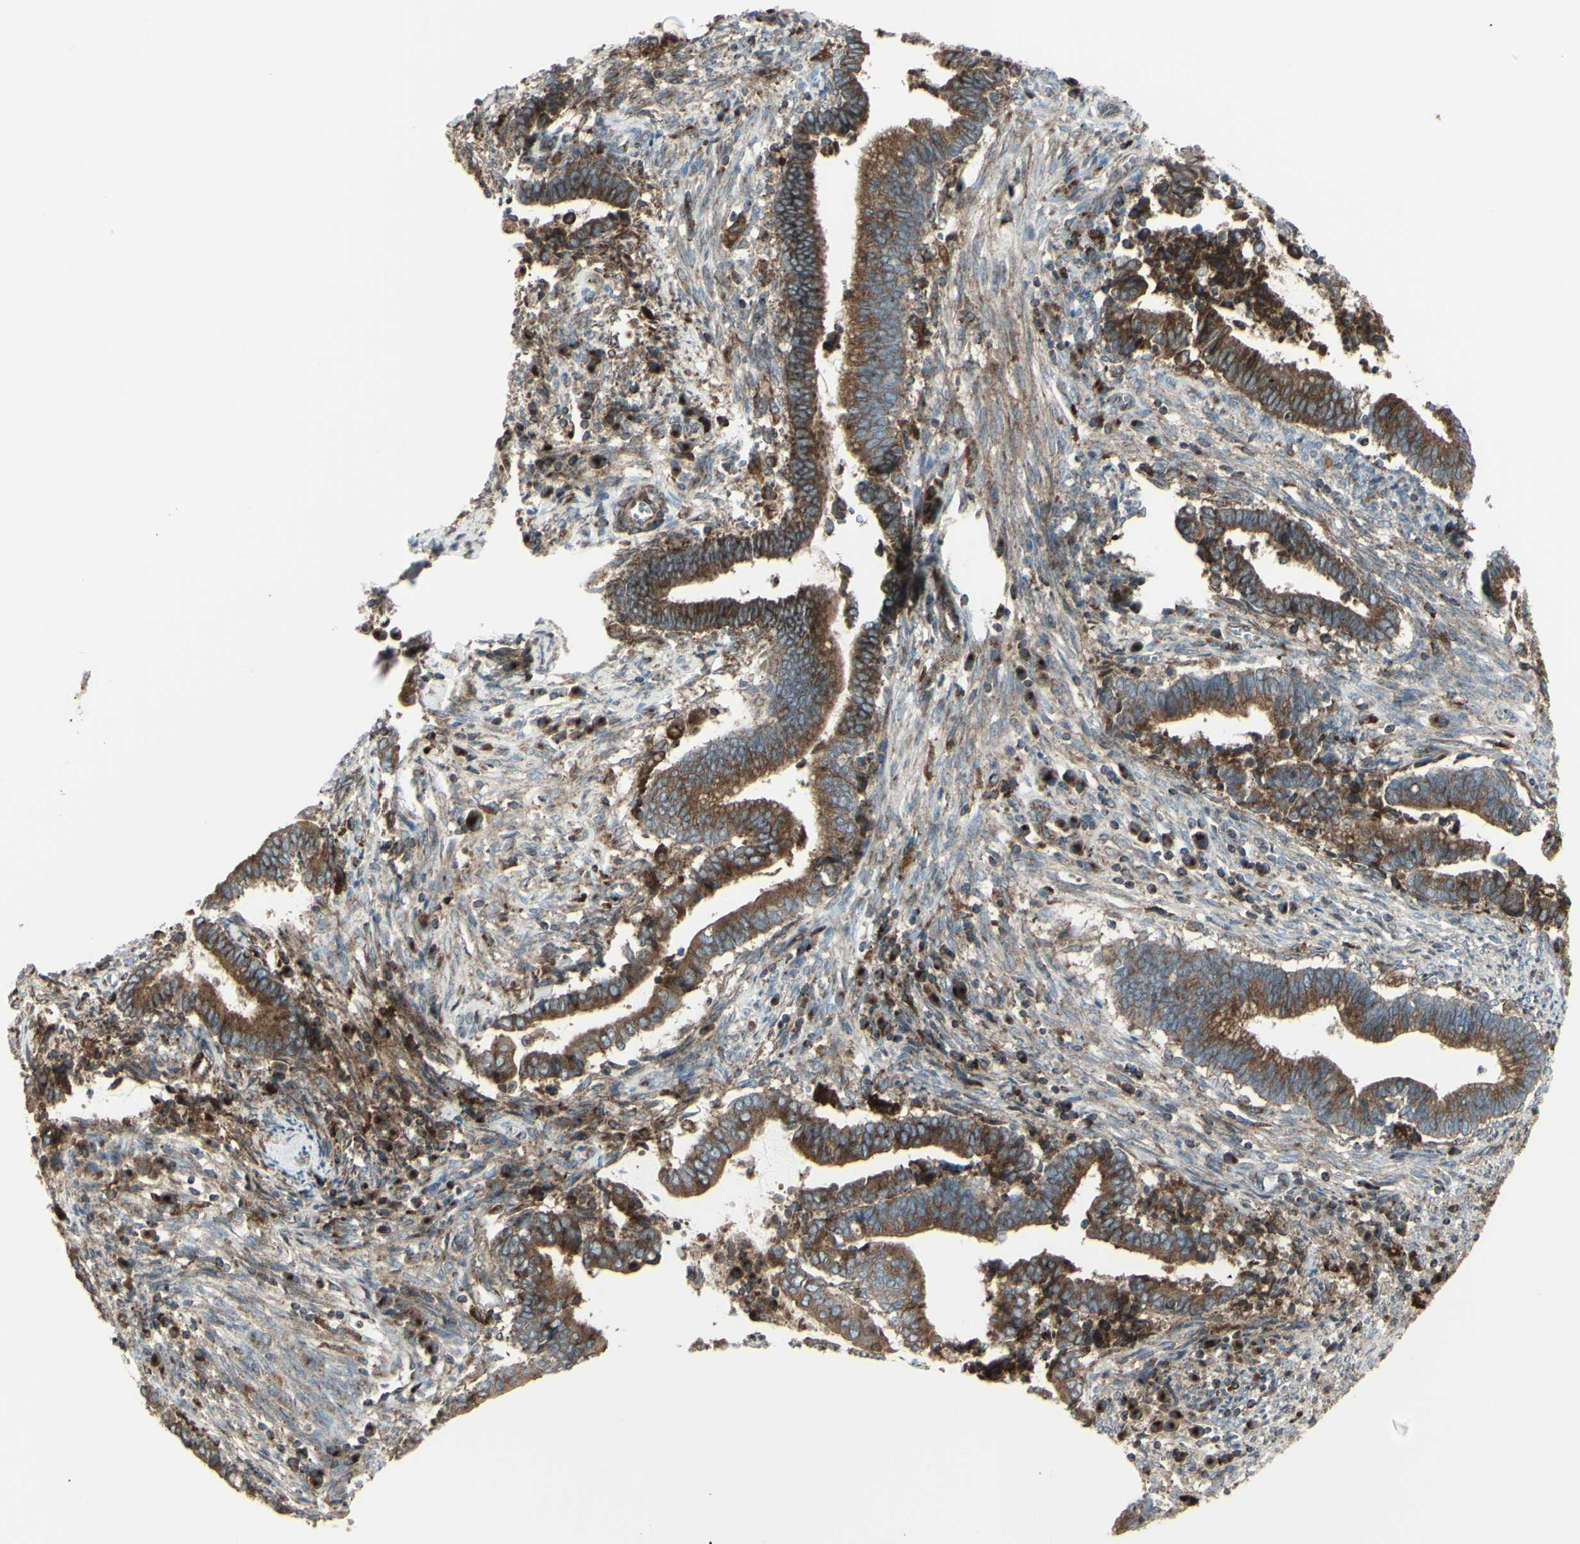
{"staining": {"intensity": "strong", "quantity": ">75%", "location": "cytoplasmic/membranous"}, "tissue": "cervical cancer", "cell_type": "Tumor cells", "image_type": "cancer", "snomed": [{"axis": "morphology", "description": "Adenocarcinoma, NOS"}, {"axis": "topography", "description": "Cervix"}], "caption": "About >75% of tumor cells in cervical cancer (adenocarcinoma) demonstrate strong cytoplasmic/membranous protein staining as visualized by brown immunohistochemical staining.", "gene": "NAPA", "patient": {"sex": "female", "age": 44}}